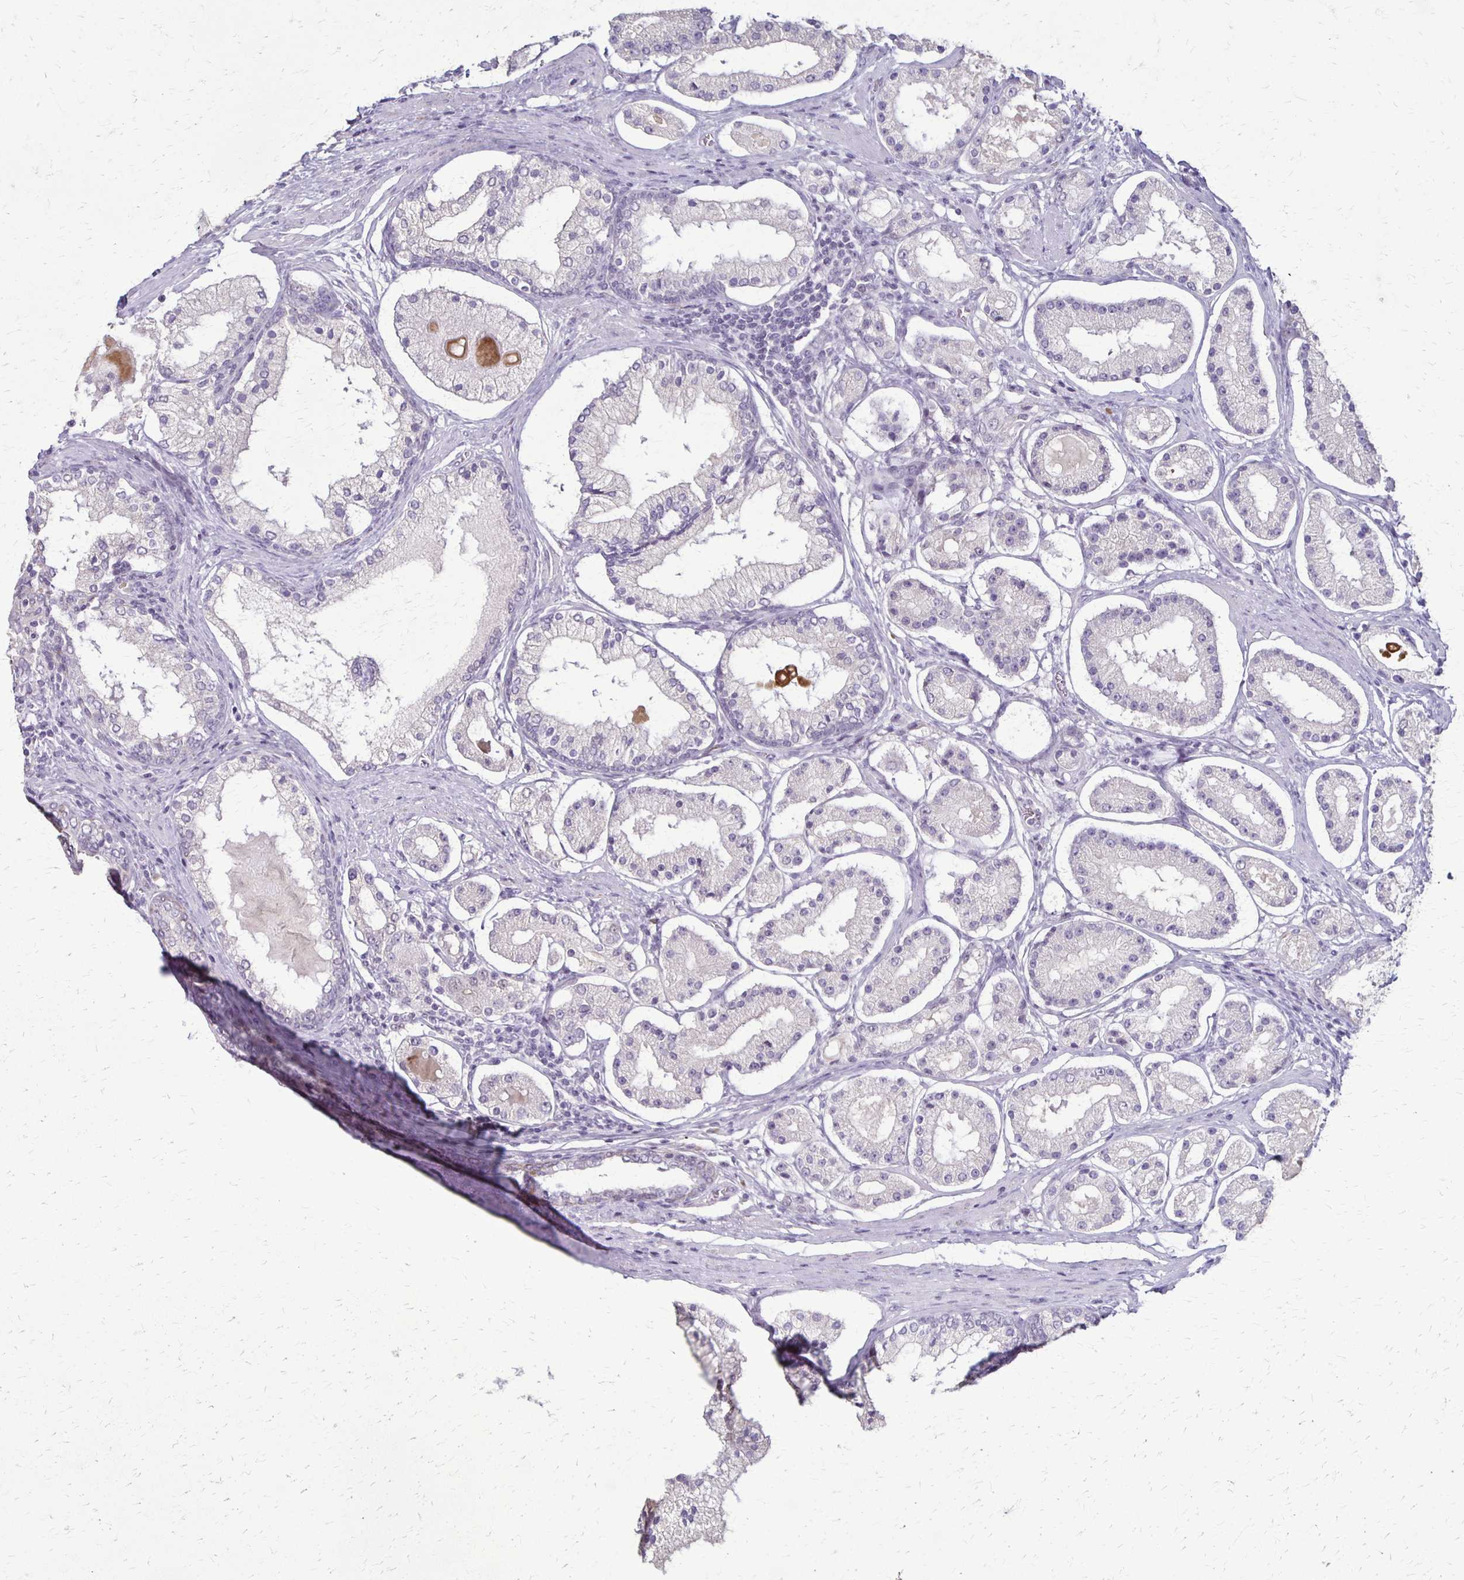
{"staining": {"intensity": "negative", "quantity": "none", "location": "none"}, "tissue": "prostate cancer", "cell_type": "Tumor cells", "image_type": "cancer", "snomed": [{"axis": "morphology", "description": "Adenocarcinoma, Low grade"}, {"axis": "topography", "description": "Prostate"}], "caption": "A histopathology image of human prostate low-grade adenocarcinoma is negative for staining in tumor cells.", "gene": "SLC35E2B", "patient": {"sex": "male", "age": 57}}